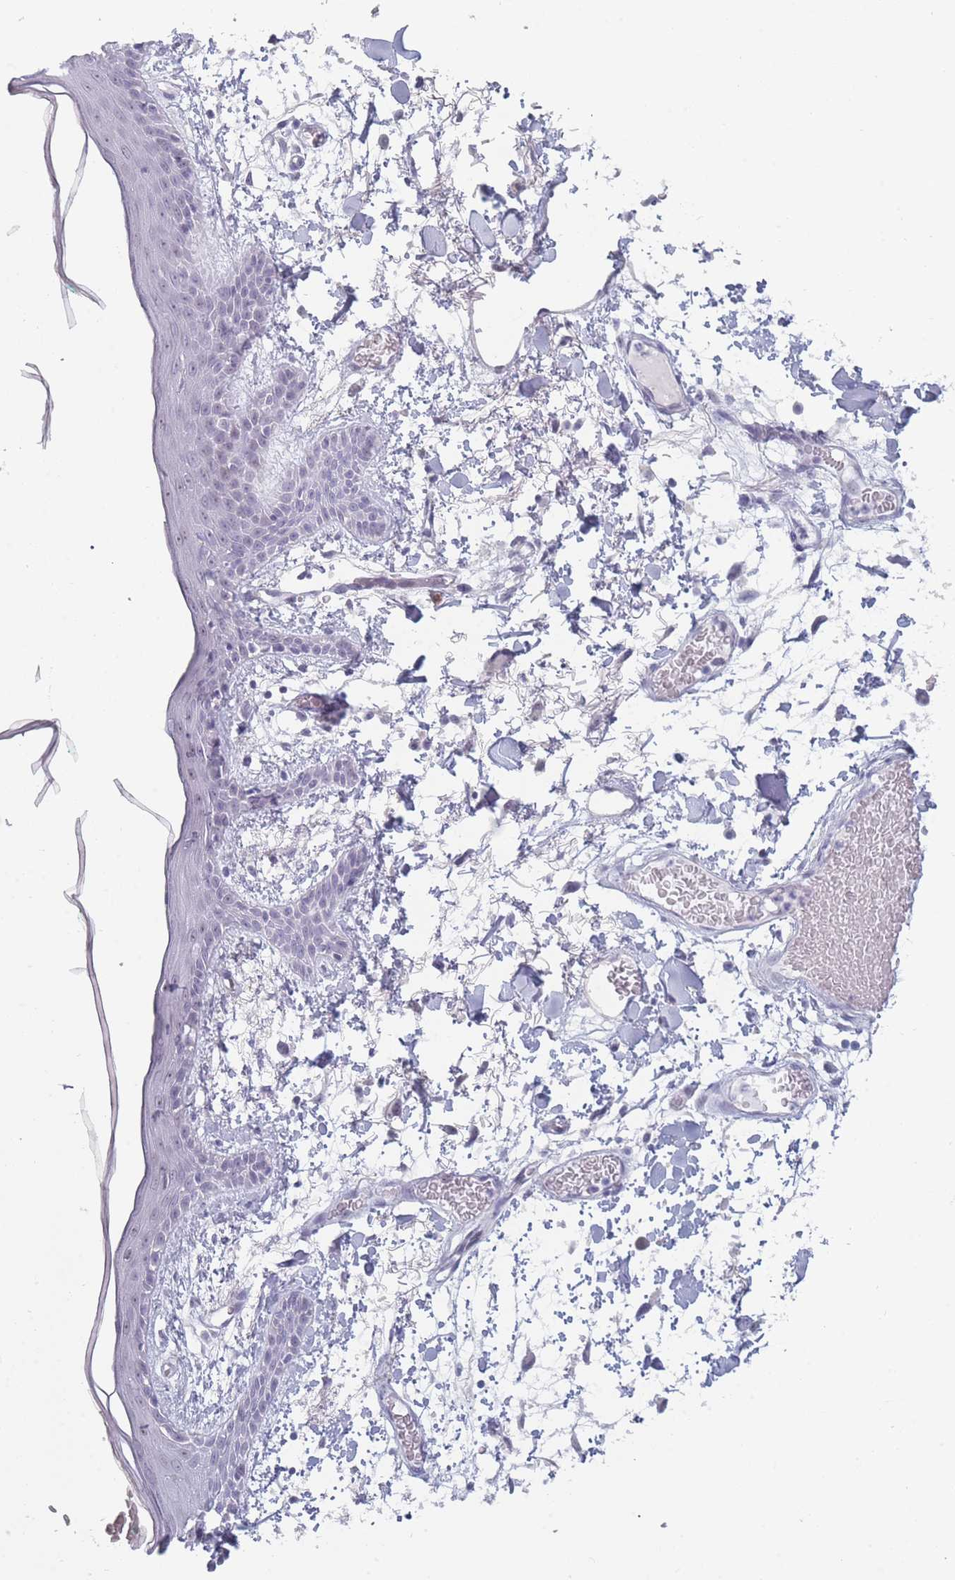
{"staining": {"intensity": "negative", "quantity": "none", "location": "none"}, "tissue": "skin", "cell_type": "Fibroblasts", "image_type": "normal", "snomed": [{"axis": "morphology", "description": "Normal tissue, NOS"}, {"axis": "topography", "description": "Skin"}], "caption": "A high-resolution photomicrograph shows immunohistochemistry staining of benign skin, which reveals no significant staining in fibroblasts.", "gene": "ROS1", "patient": {"sex": "male", "age": 79}}